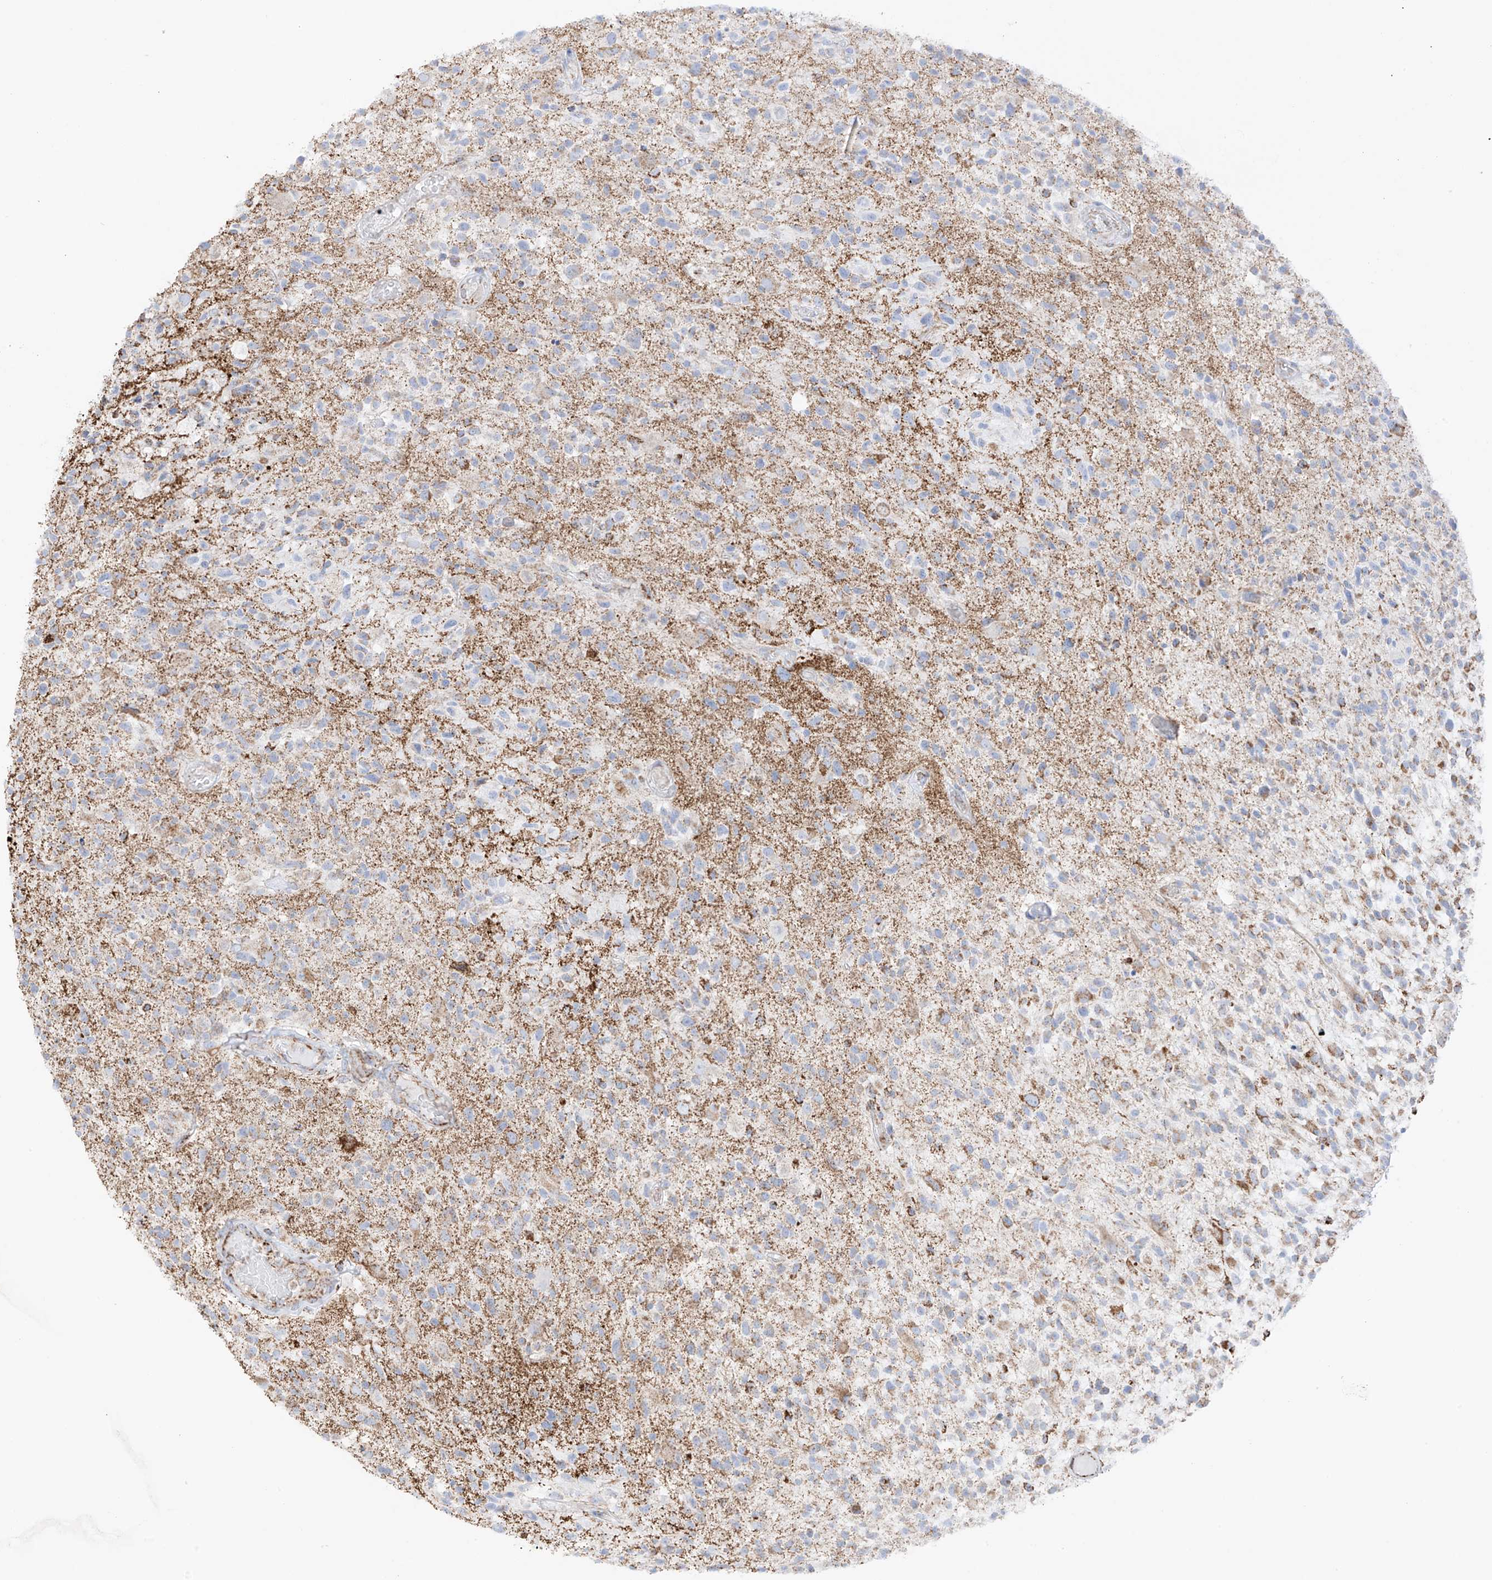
{"staining": {"intensity": "negative", "quantity": "none", "location": "none"}, "tissue": "glioma", "cell_type": "Tumor cells", "image_type": "cancer", "snomed": [{"axis": "morphology", "description": "Glioma, malignant, High grade"}, {"axis": "morphology", "description": "Glioblastoma, NOS"}, {"axis": "topography", "description": "Brain"}], "caption": "Immunohistochemistry (IHC) histopathology image of glioma stained for a protein (brown), which reveals no staining in tumor cells.", "gene": "XKR3", "patient": {"sex": "male", "age": 60}}